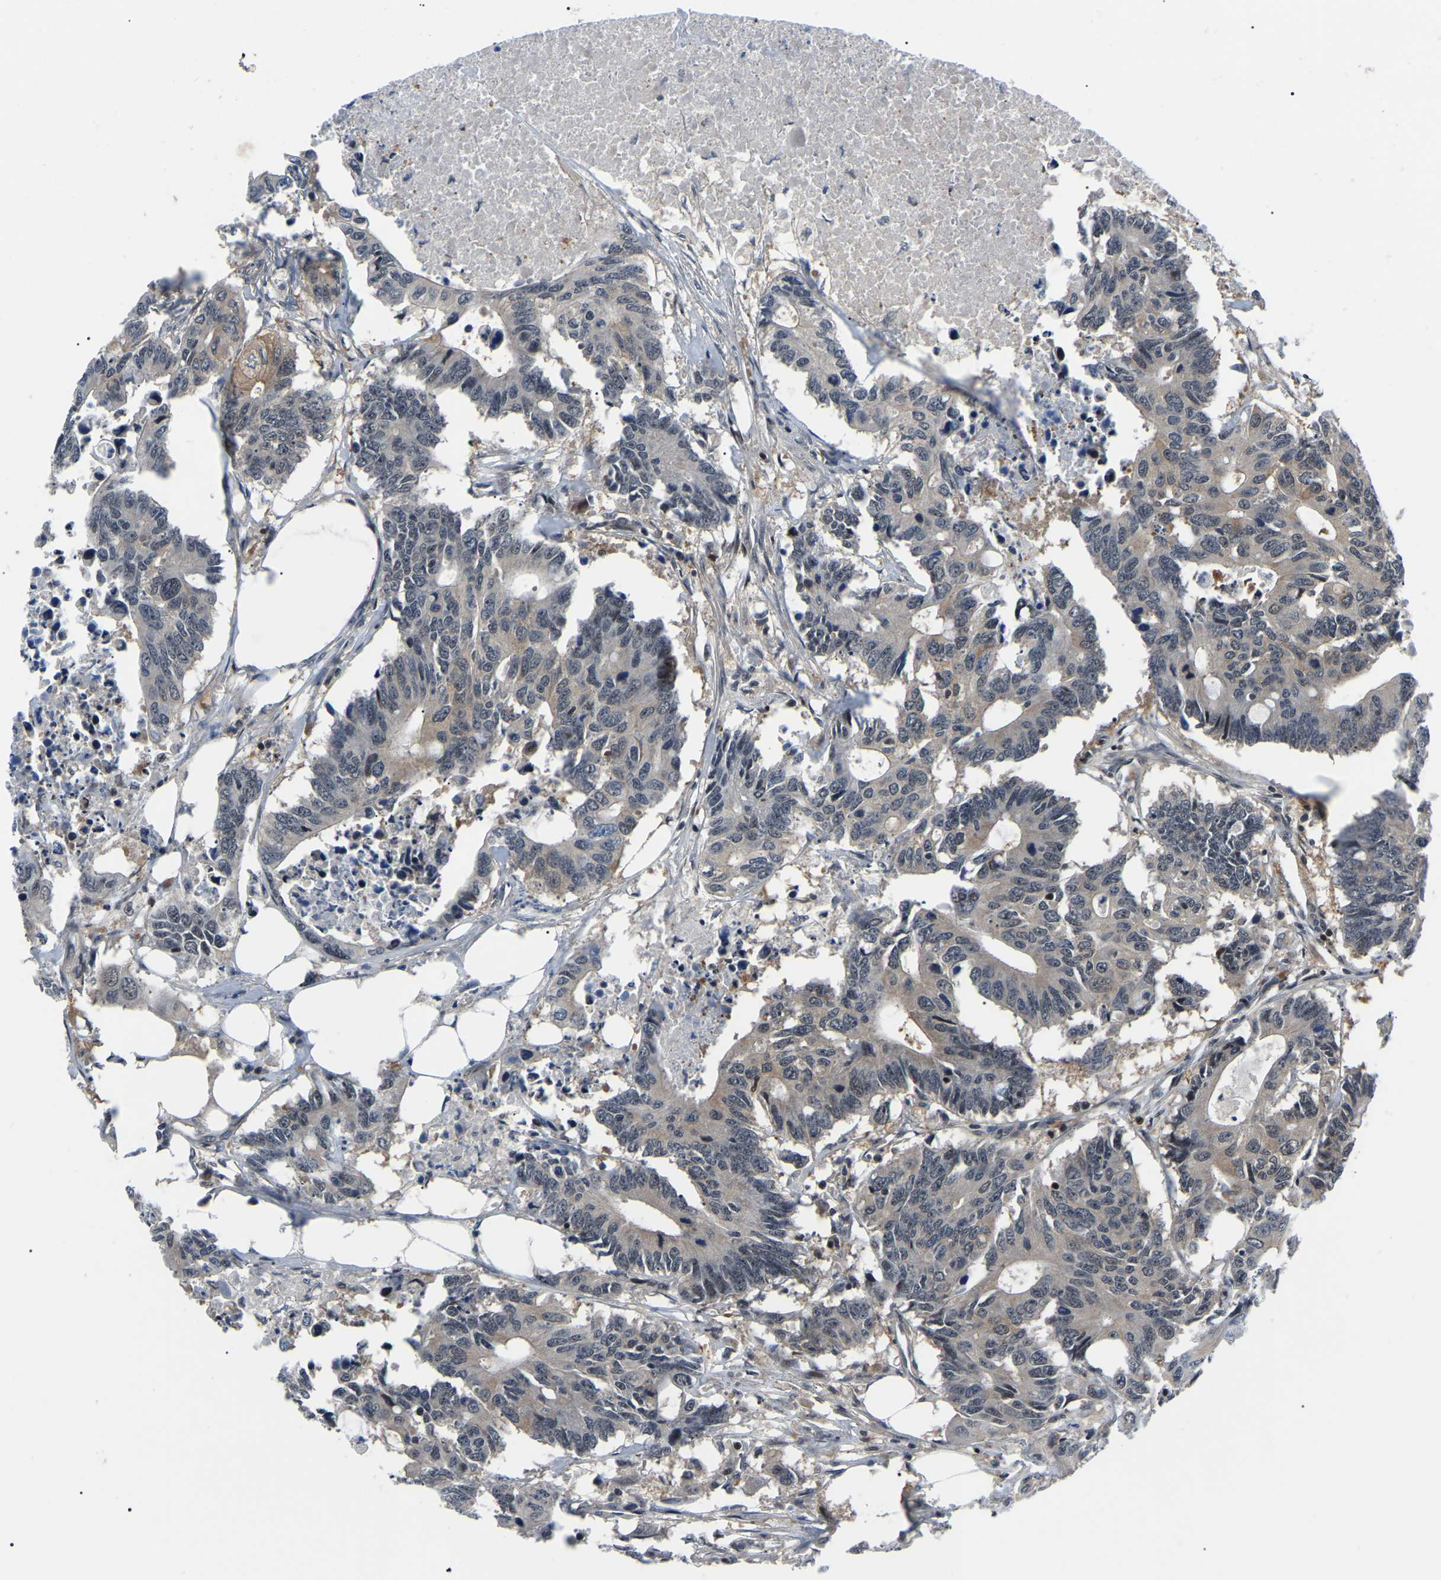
{"staining": {"intensity": "negative", "quantity": "none", "location": "none"}, "tissue": "colorectal cancer", "cell_type": "Tumor cells", "image_type": "cancer", "snomed": [{"axis": "morphology", "description": "Adenocarcinoma, NOS"}, {"axis": "topography", "description": "Colon"}], "caption": "Protein analysis of colorectal adenocarcinoma exhibits no significant positivity in tumor cells.", "gene": "RRP1B", "patient": {"sex": "male", "age": 71}}